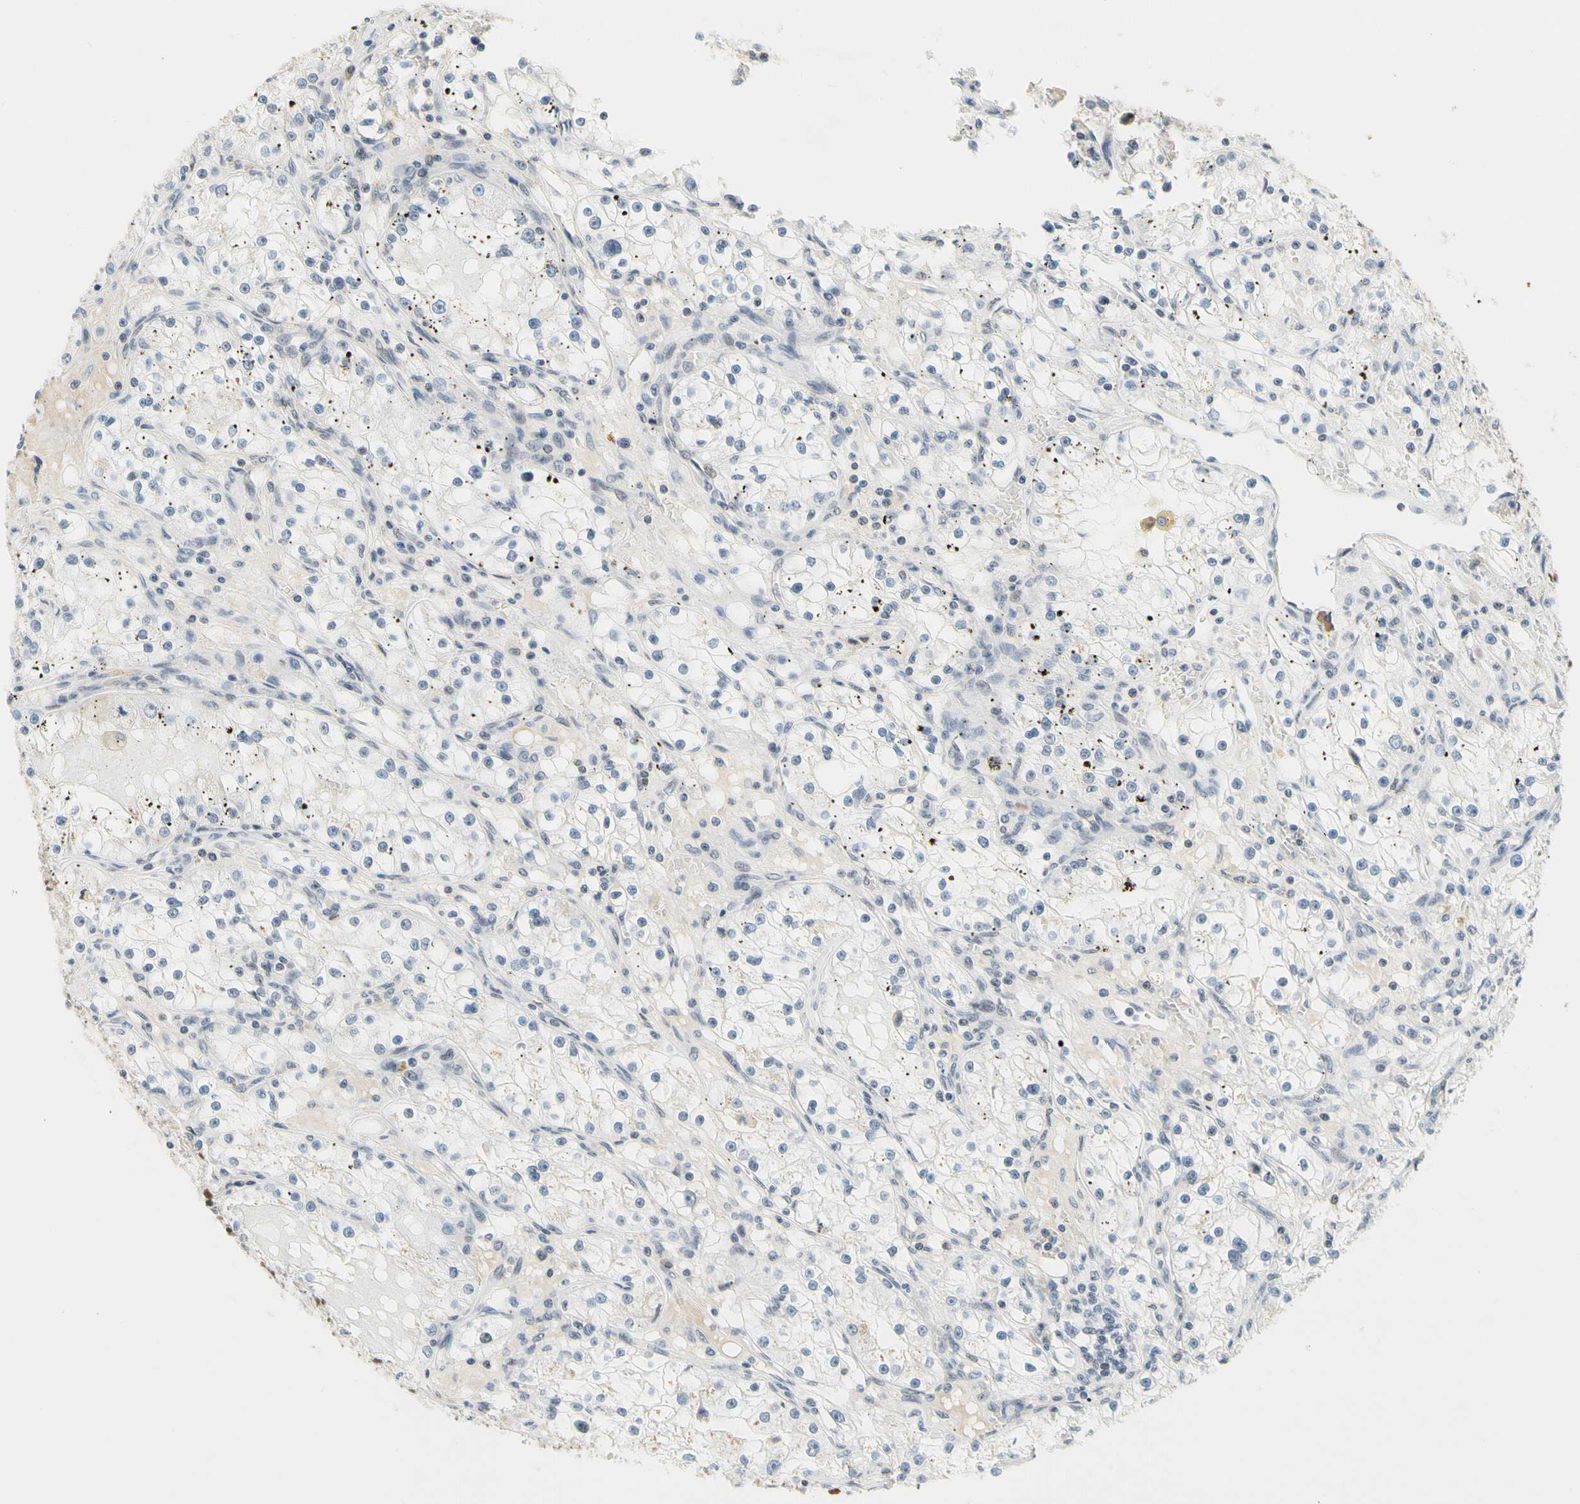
{"staining": {"intensity": "negative", "quantity": "none", "location": "none"}, "tissue": "renal cancer", "cell_type": "Tumor cells", "image_type": "cancer", "snomed": [{"axis": "morphology", "description": "Adenocarcinoma, NOS"}, {"axis": "topography", "description": "Kidney"}], "caption": "Immunohistochemical staining of human renal cancer demonstrates no significant expression in tumor cells.", "gene": "ZSCAN16", "patient": {"sex": "male", "age": 56}}